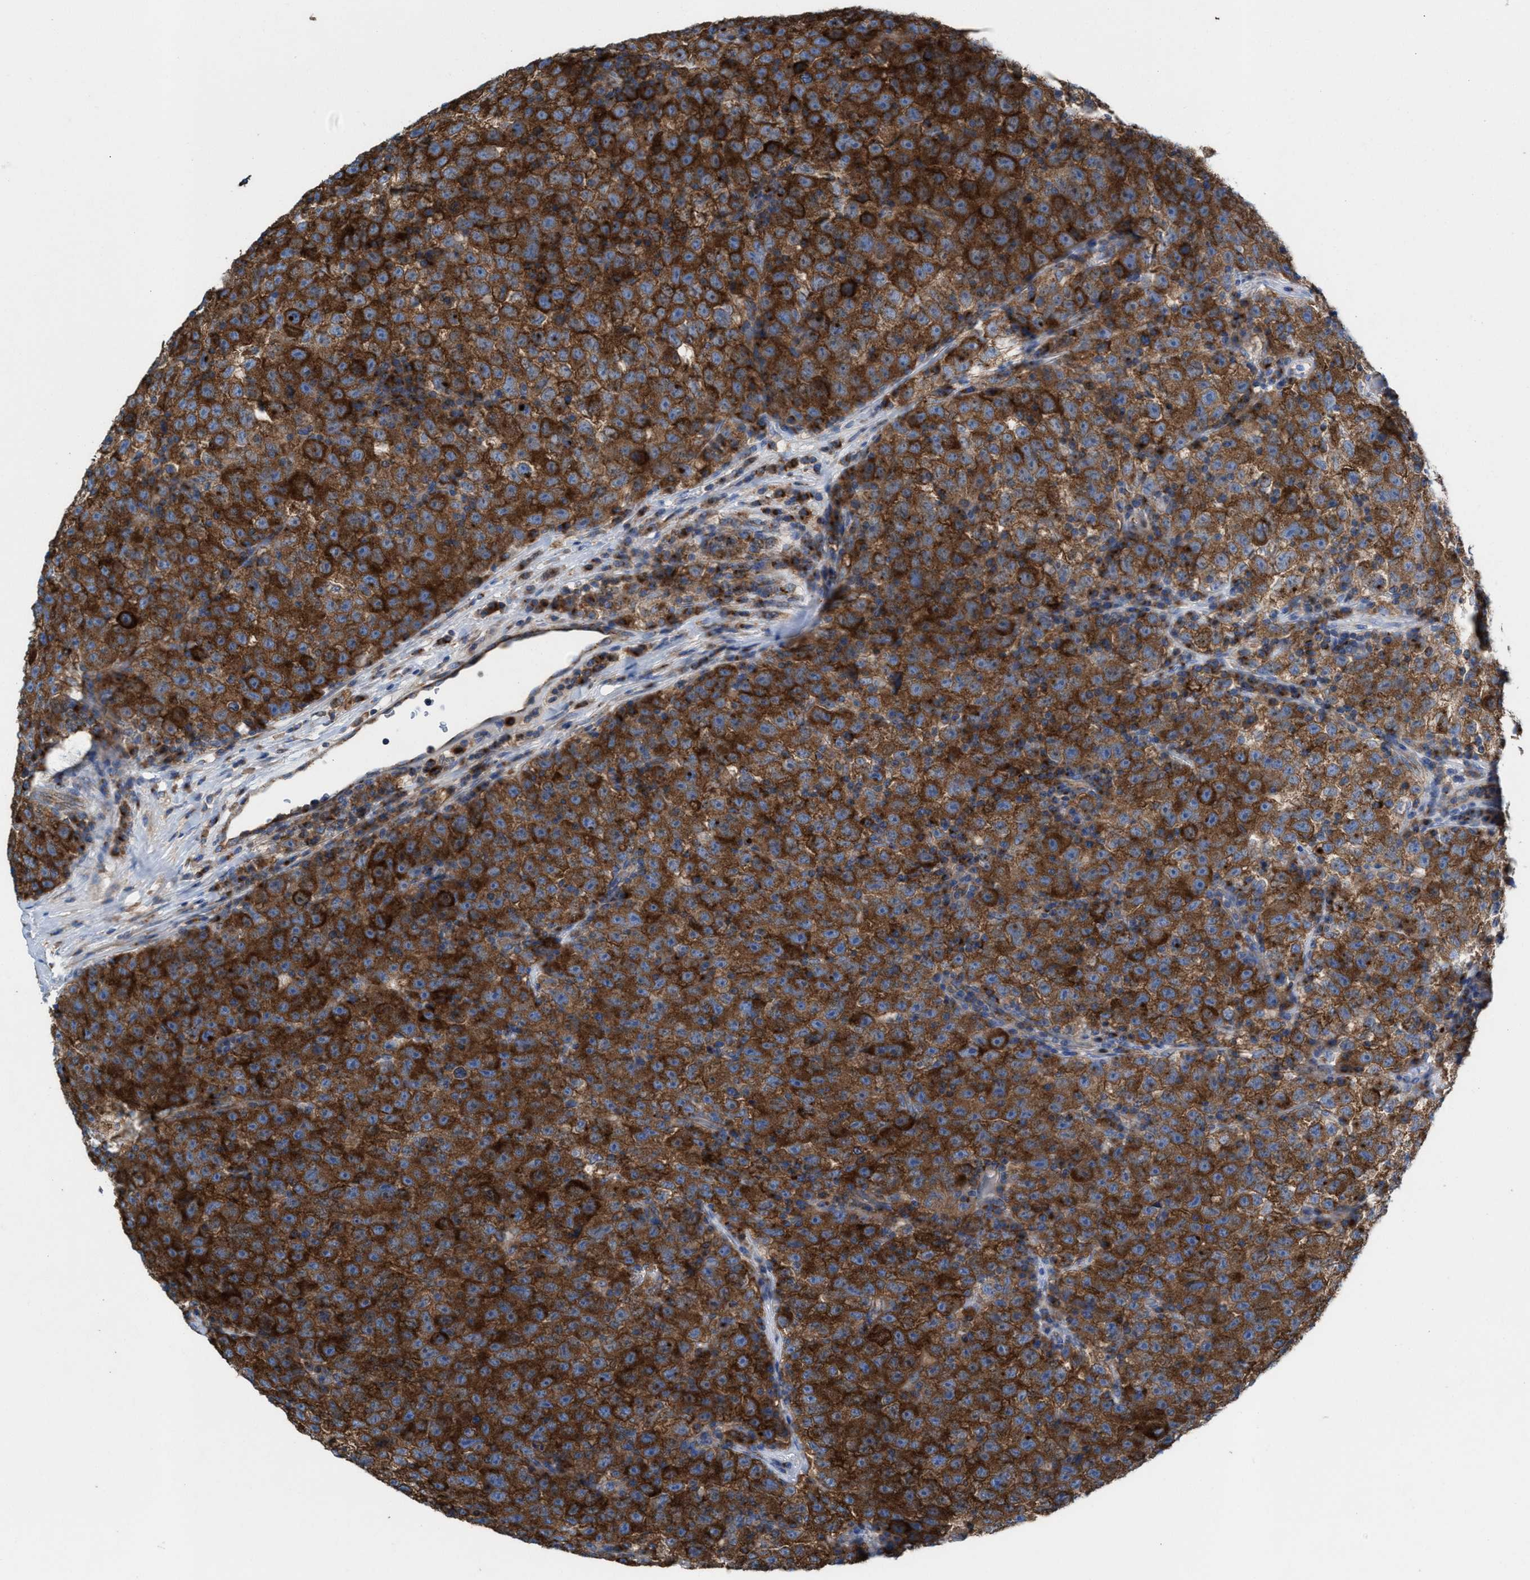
{"staining": {"intensity": "strong", "quantity": ">75%", "location": "cytoplasmic/membranous"}, "tissue": "testis cancer", "cell_type": "Tumor cells", "image_type": "cancer", "snomed": [{"axis": "morphology", "description": "Seminoma, NOS"}, {"axis": "topography", "description": "Testis"}], "caption": "Immunohistochemistry (IHC) photomicrograph of neoplastic tissue: testis cancer (seminoma) stained using IHC exhibits high levels of strong protein expression localized specifically in the cytoplasmic/membranous of tumor cells, appearing as a cytoplasmic/membranous brown color.", "gene": "NYAP1", "patient": {"sex": "male", "age": 22}}